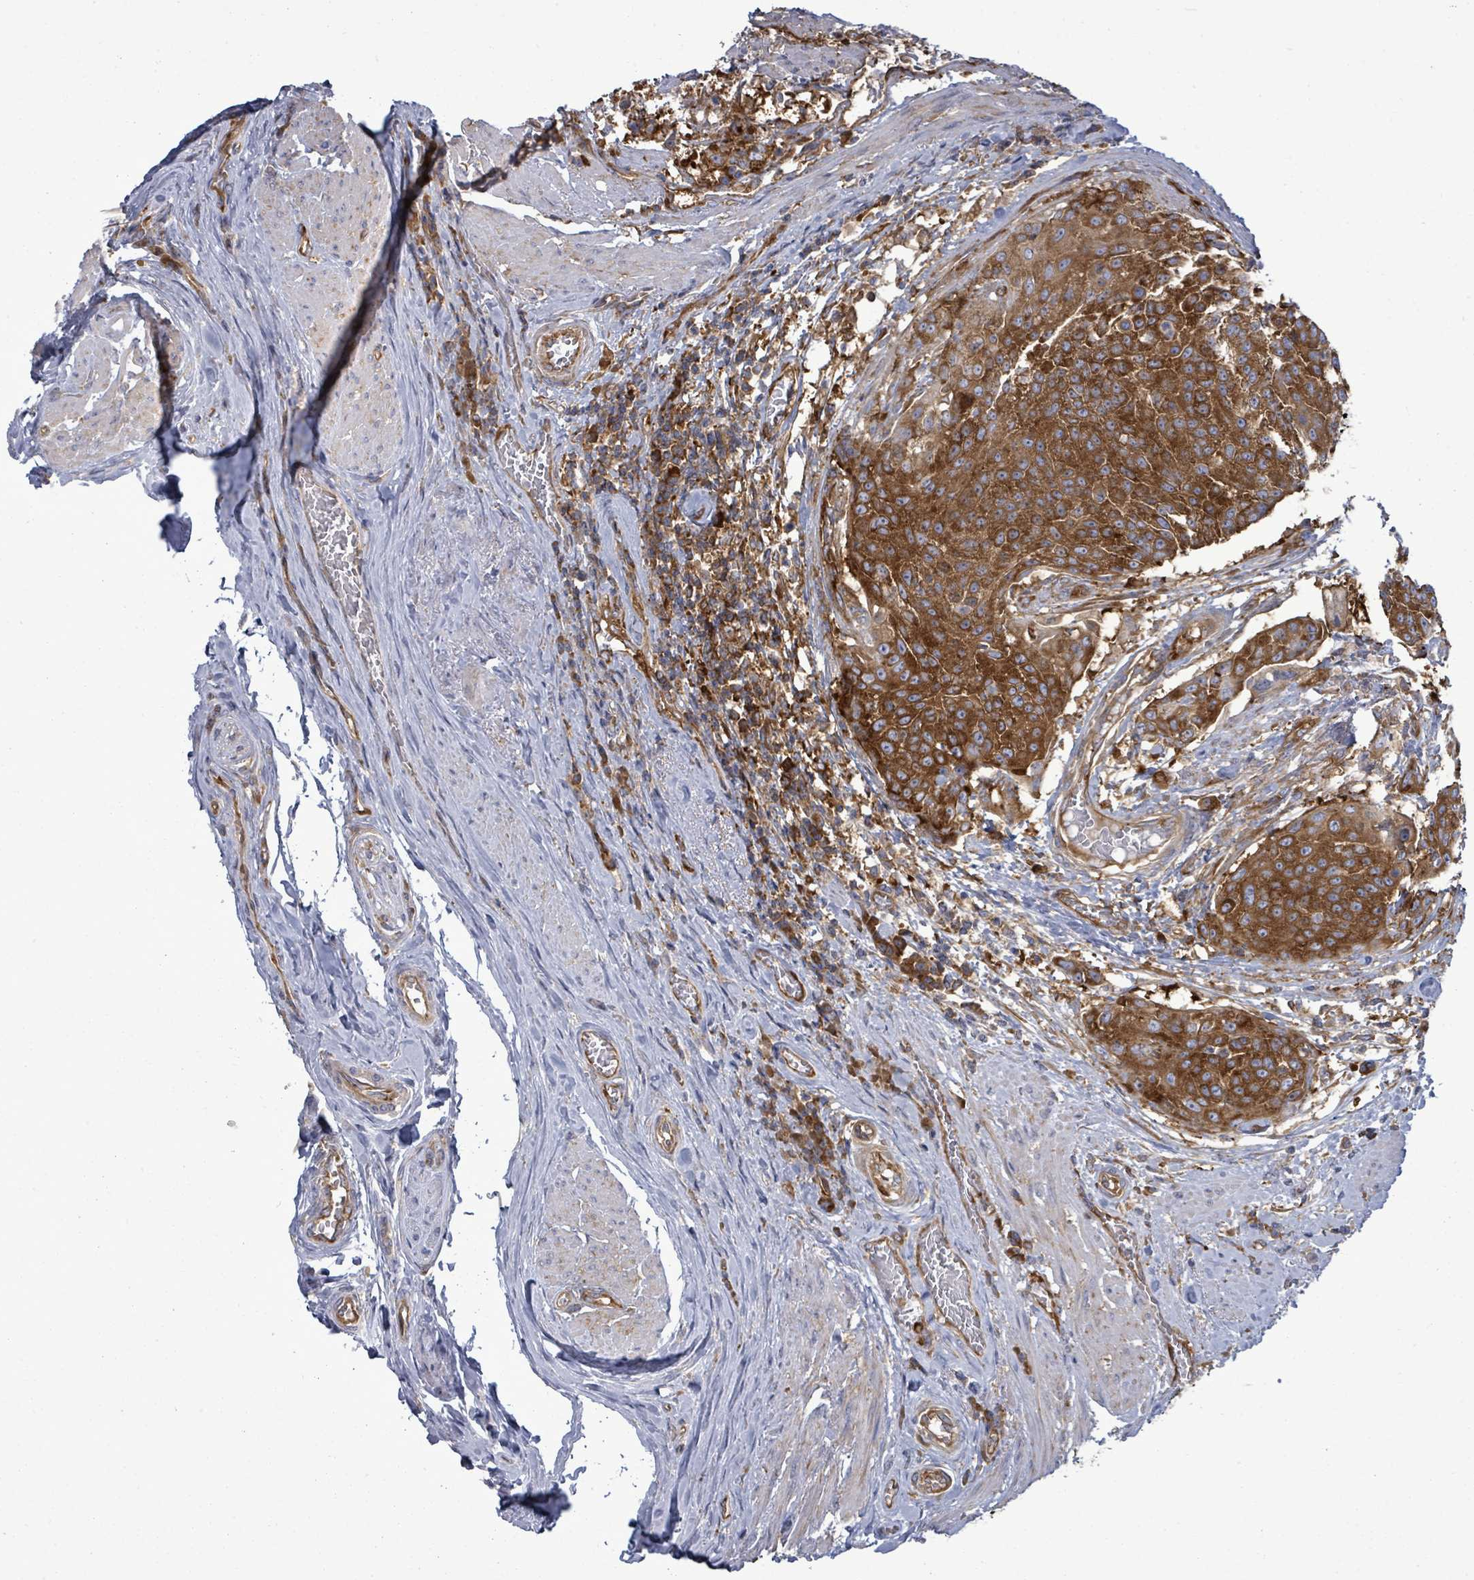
{"staining": {"intensity": "strong", "quantity": ">75%", "location": "cytoplasmic/membranous"}, "tissue": "urothelial cancer", "cell_type": "Tumor cells", "image_type": "cancer", "snomed": [{"axis": "morphology", "description": "Urothelial carcinoma, High grade"}, {"axis": "topography", "description": "Urinary bladder"}], "caption": "Strong cytoplasmic/membranous expression is identified in about >75% of tumor cells in high-grade urothelial carcinoma.", "gene": "EIF3C", "patient": {"sex": "female", "age": 63}}